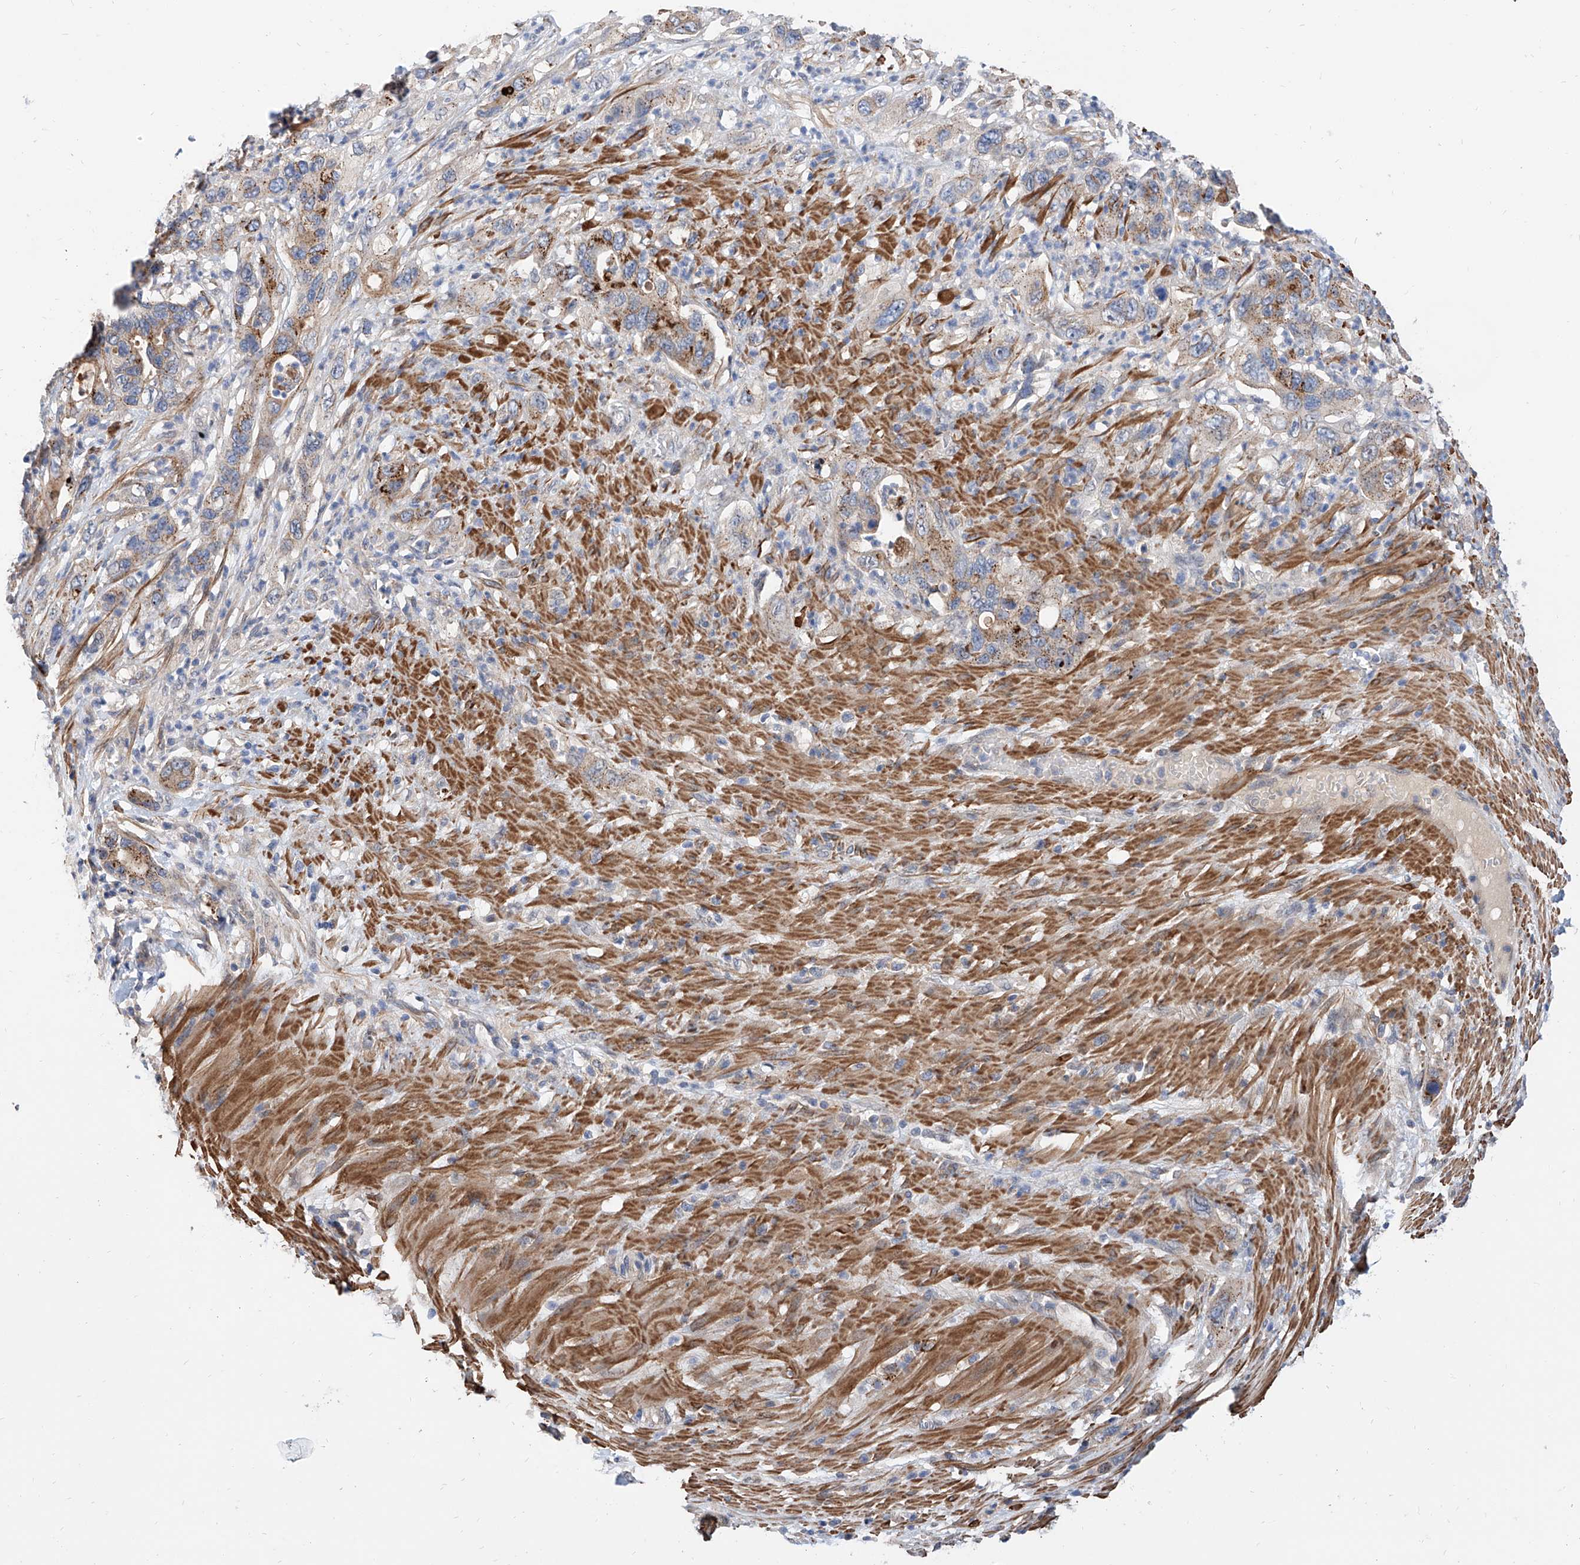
{"staining": {"intensity": "moderate", "quantity": ">75%", "location": "cytoplasmic/membranous"}, "tissue": "pancreatic cancer", "cell_type": "Tumor cells", "image_type": "cancer", "snomed": [{"axis": "morphology", "description": "Adenocarcinoma, NOS"}, {"axis": "topography", "description": "Pancreas"}], "caption": "Pancreatic adenocarcinoma stained with a brown dye displays moderate cytoplasmic/membranous positive positivity in approximately >75% of tumor cells.", "gene": "MAGEE2", "patient": {"sex": "female", "age": 71}}